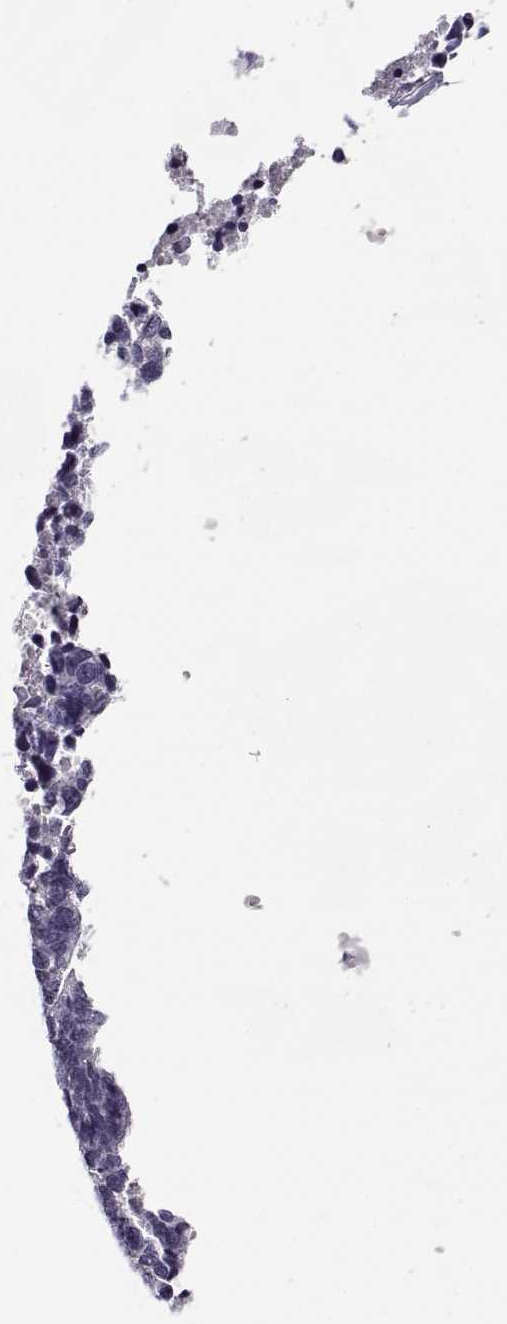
{"staining": {"intensity": "negative", "quantity": "none", "location": "none"}, "tissue": "stomach cancer", "cell_type": "Tumor cells", "image_type": "cancer", "snomed": [{"axis": "morphology", "description": "Adenocarcinoma, NOS"}, {"axis": "topography", "description": "Stomach"}], "caption": "An image of stomach cancer (adenocarcinoma) stained for a protein reveals no brown staining in tumor cells.", "gene": "RHOXF2", "patient": {"sex": "male", "age": 69}}